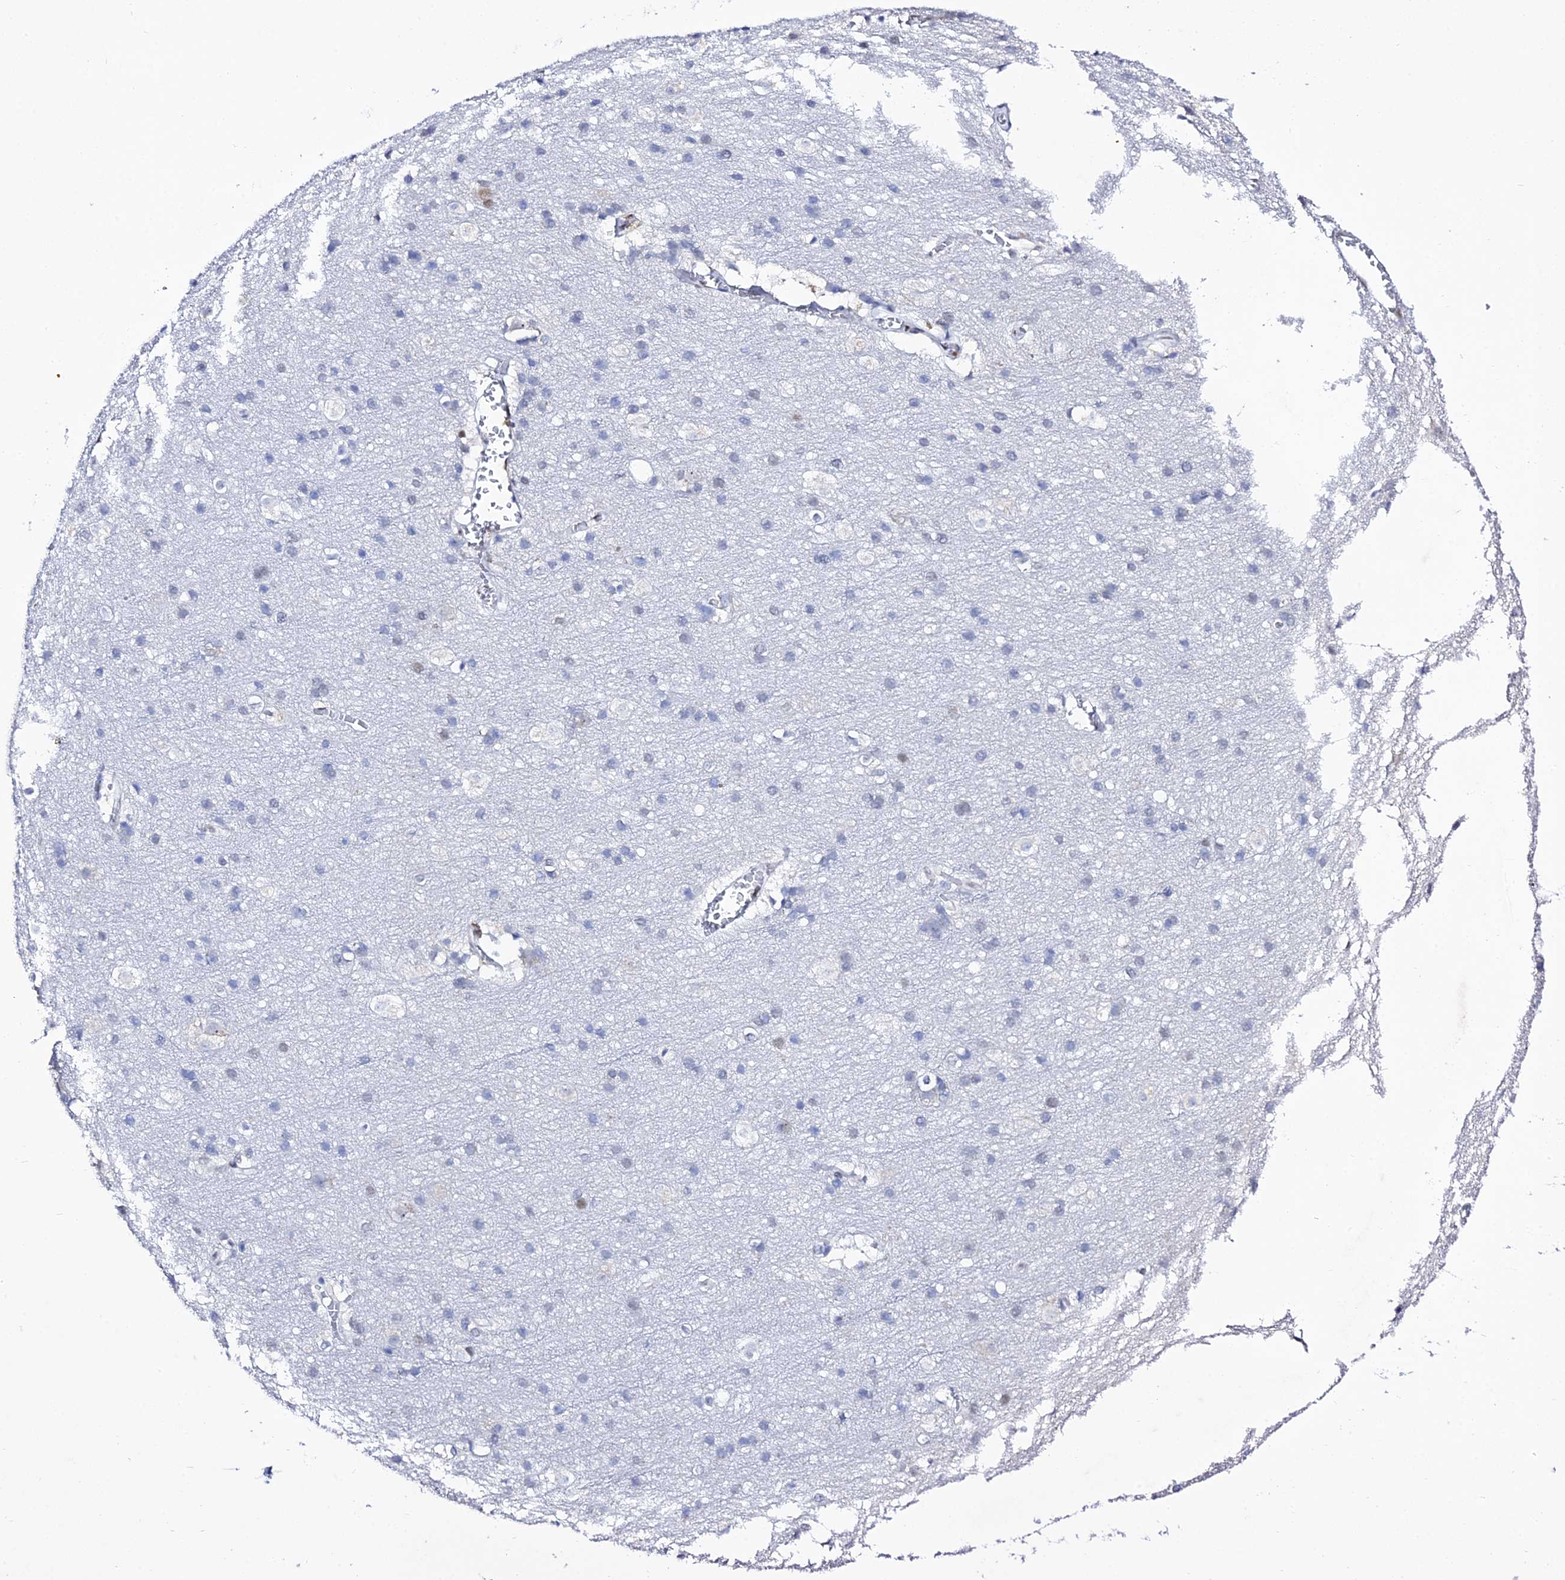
{"staining": {"intensity": "negative", "quantity": "none", "location": "none"}, "tissue": "cerebral cortex", "cell_type": "Endothelial cells", "image_type": "normal", "snomed": [{"axis": "morphology", "description": "Normal tissue, NOS"}, {"axis": "topography", "description": "Cerebral cortex"}], "caption": "Protein analysis of unremarkable cerebral cortex displays no significant expression in endothelial cells. Brightfield microscopy of immunohistochemistry (IHC) stained with DAB (3,3'-diaminobenzidine) (brown) and hematoxylin (blue), captured at high magnification.", "gene": "POFUT2", "patient": {"sex": "male", "age": 54}}